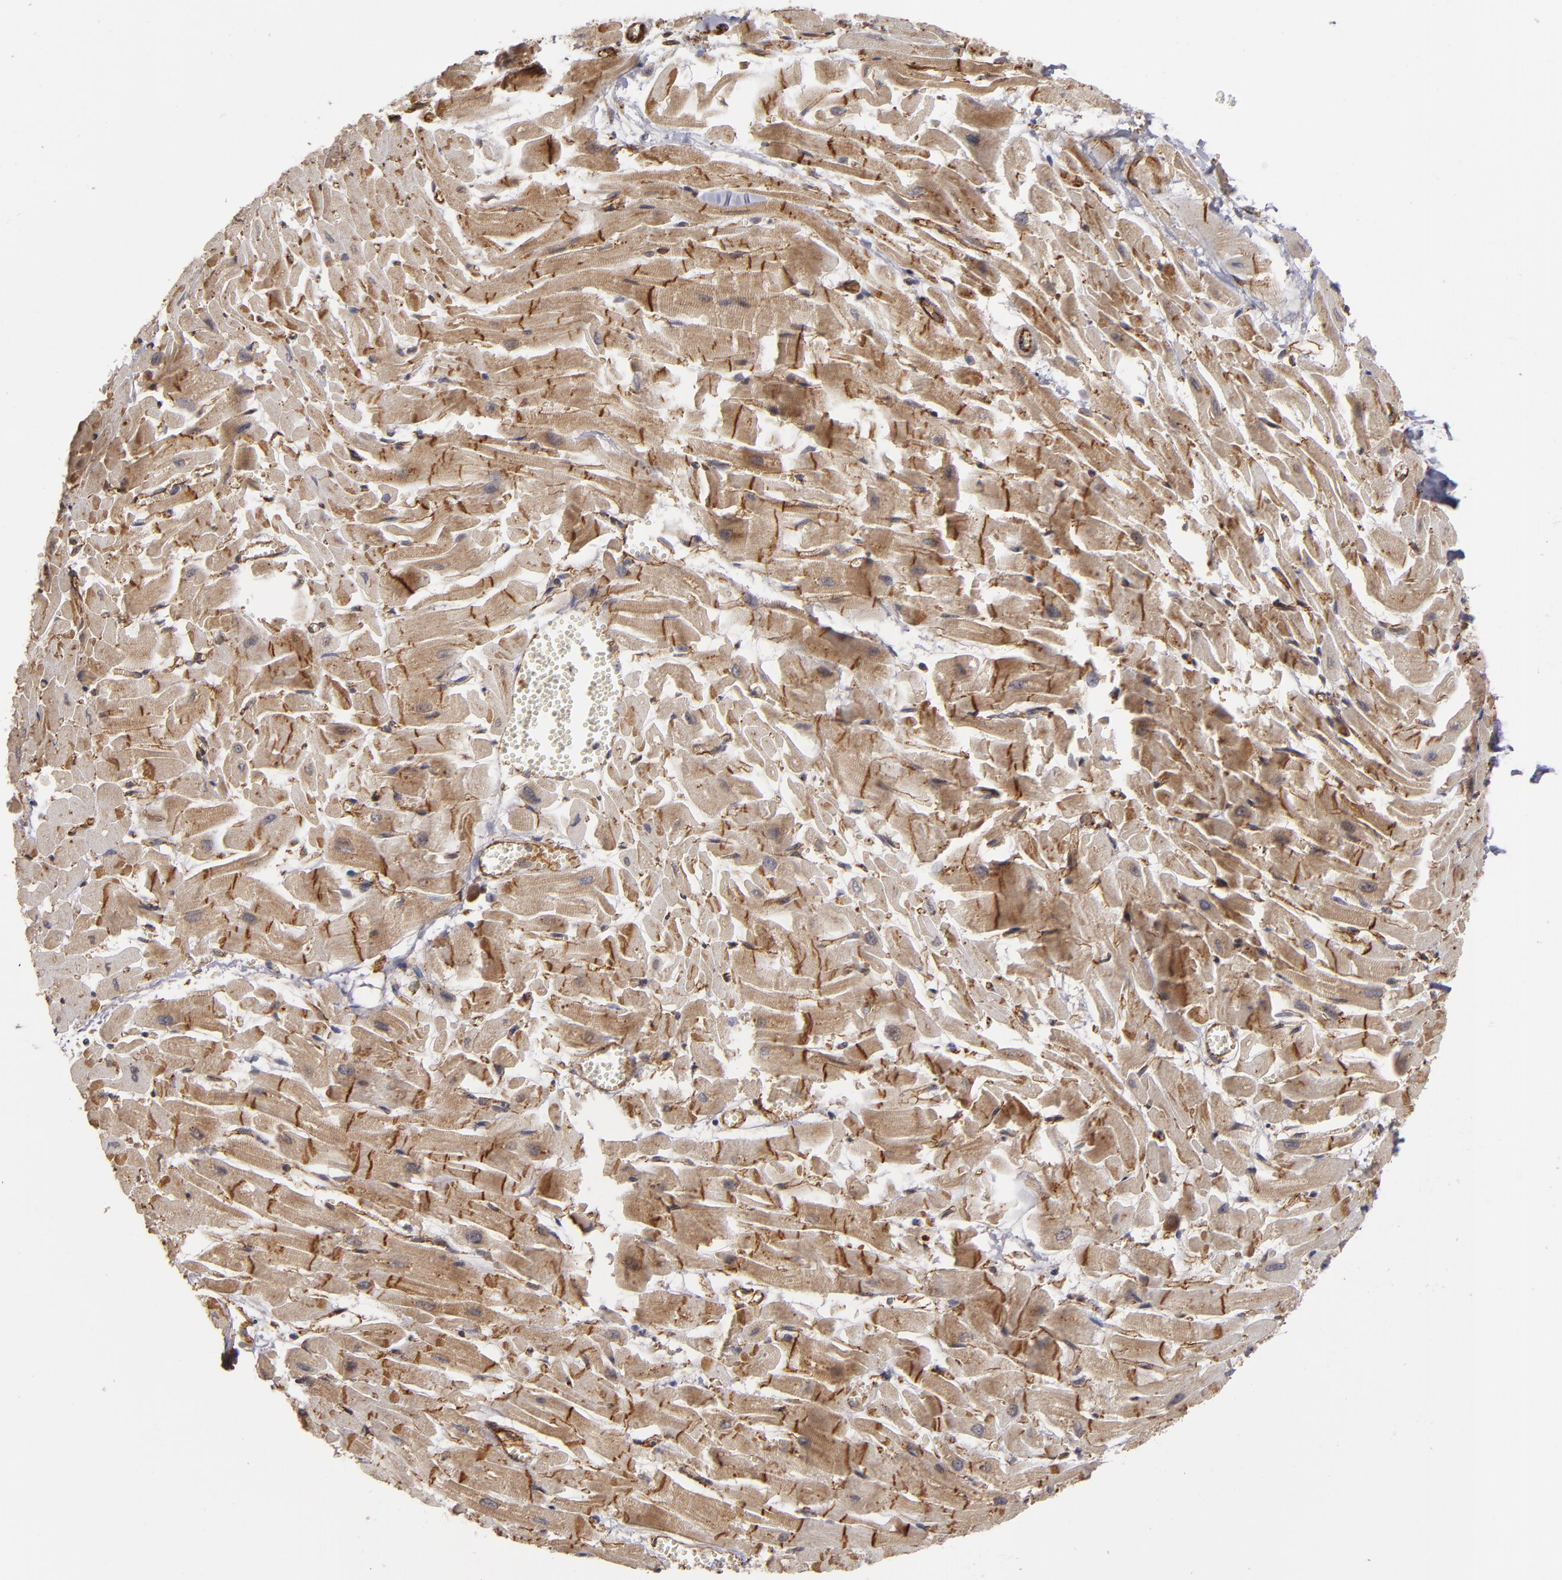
{"staining": {"intensity": "moderate", "quantity": ">75%", "location": "cytoplasmic/membranous"}, "tissue": "heart muscle", "cell_type": "Cardiomyocytes", "image_type": "normal", "snomed": [{"axis": "morphology", "description": "Normal tissue, NOS"}, {"axis": "topography", "description": "Heart"}], "caption": "Brown immunohistochemical staining in unremarkable heart muscle demonstrates moderate cytoplasmic/membranous positivity in about >75% of cardiomyocytes.", "gene": "TJP1", "patient": {"sex": "female", "age": 19}}